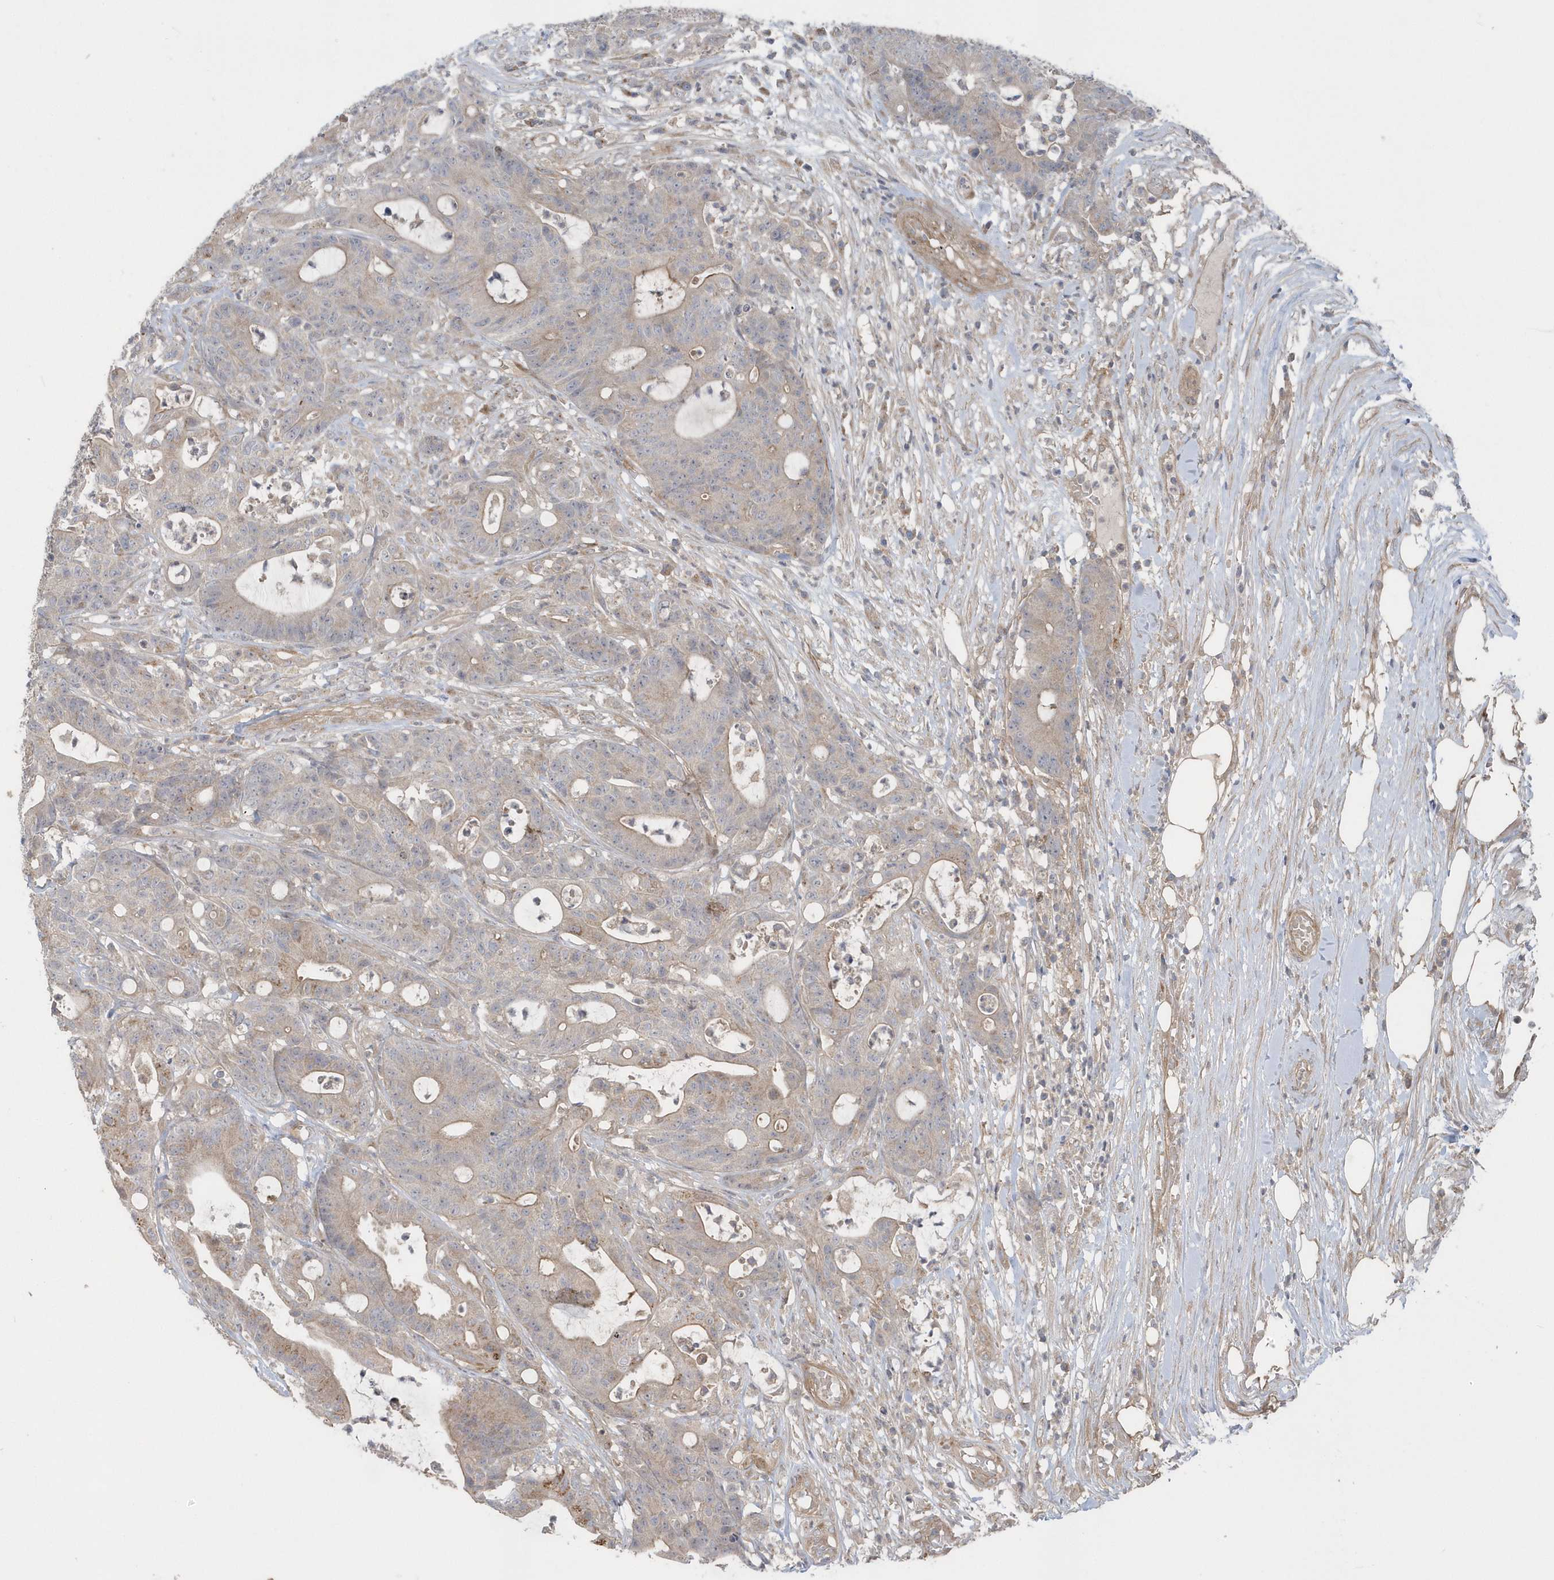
{"staining": {"intensity": "weak", "quantity": "<25%", "location": "cytoplasmic/membranous"}, "tissue": "colorectal cancer", "cell_type": "Tumor cells", "image_type": "cancer", "snomed": [{"axis": "morphology", "description": "Adenocarcinoma, NOS"}, {"axis": "topography", "description": "Colon"}], "caption": "High magnification brightfield microscopy of colorectal cancer (adenocarcinoma) stained with DAB (brown) and counterstained with hematoxylin (blue): tumor cells show no significant staining. (DAB (3,3'-diaminobenzidine) immunohistochemistry (IHC) with hematoxylin counter stain).", "gene": "ACTR1A", "patient": {"sex": "female", "age": 84}}